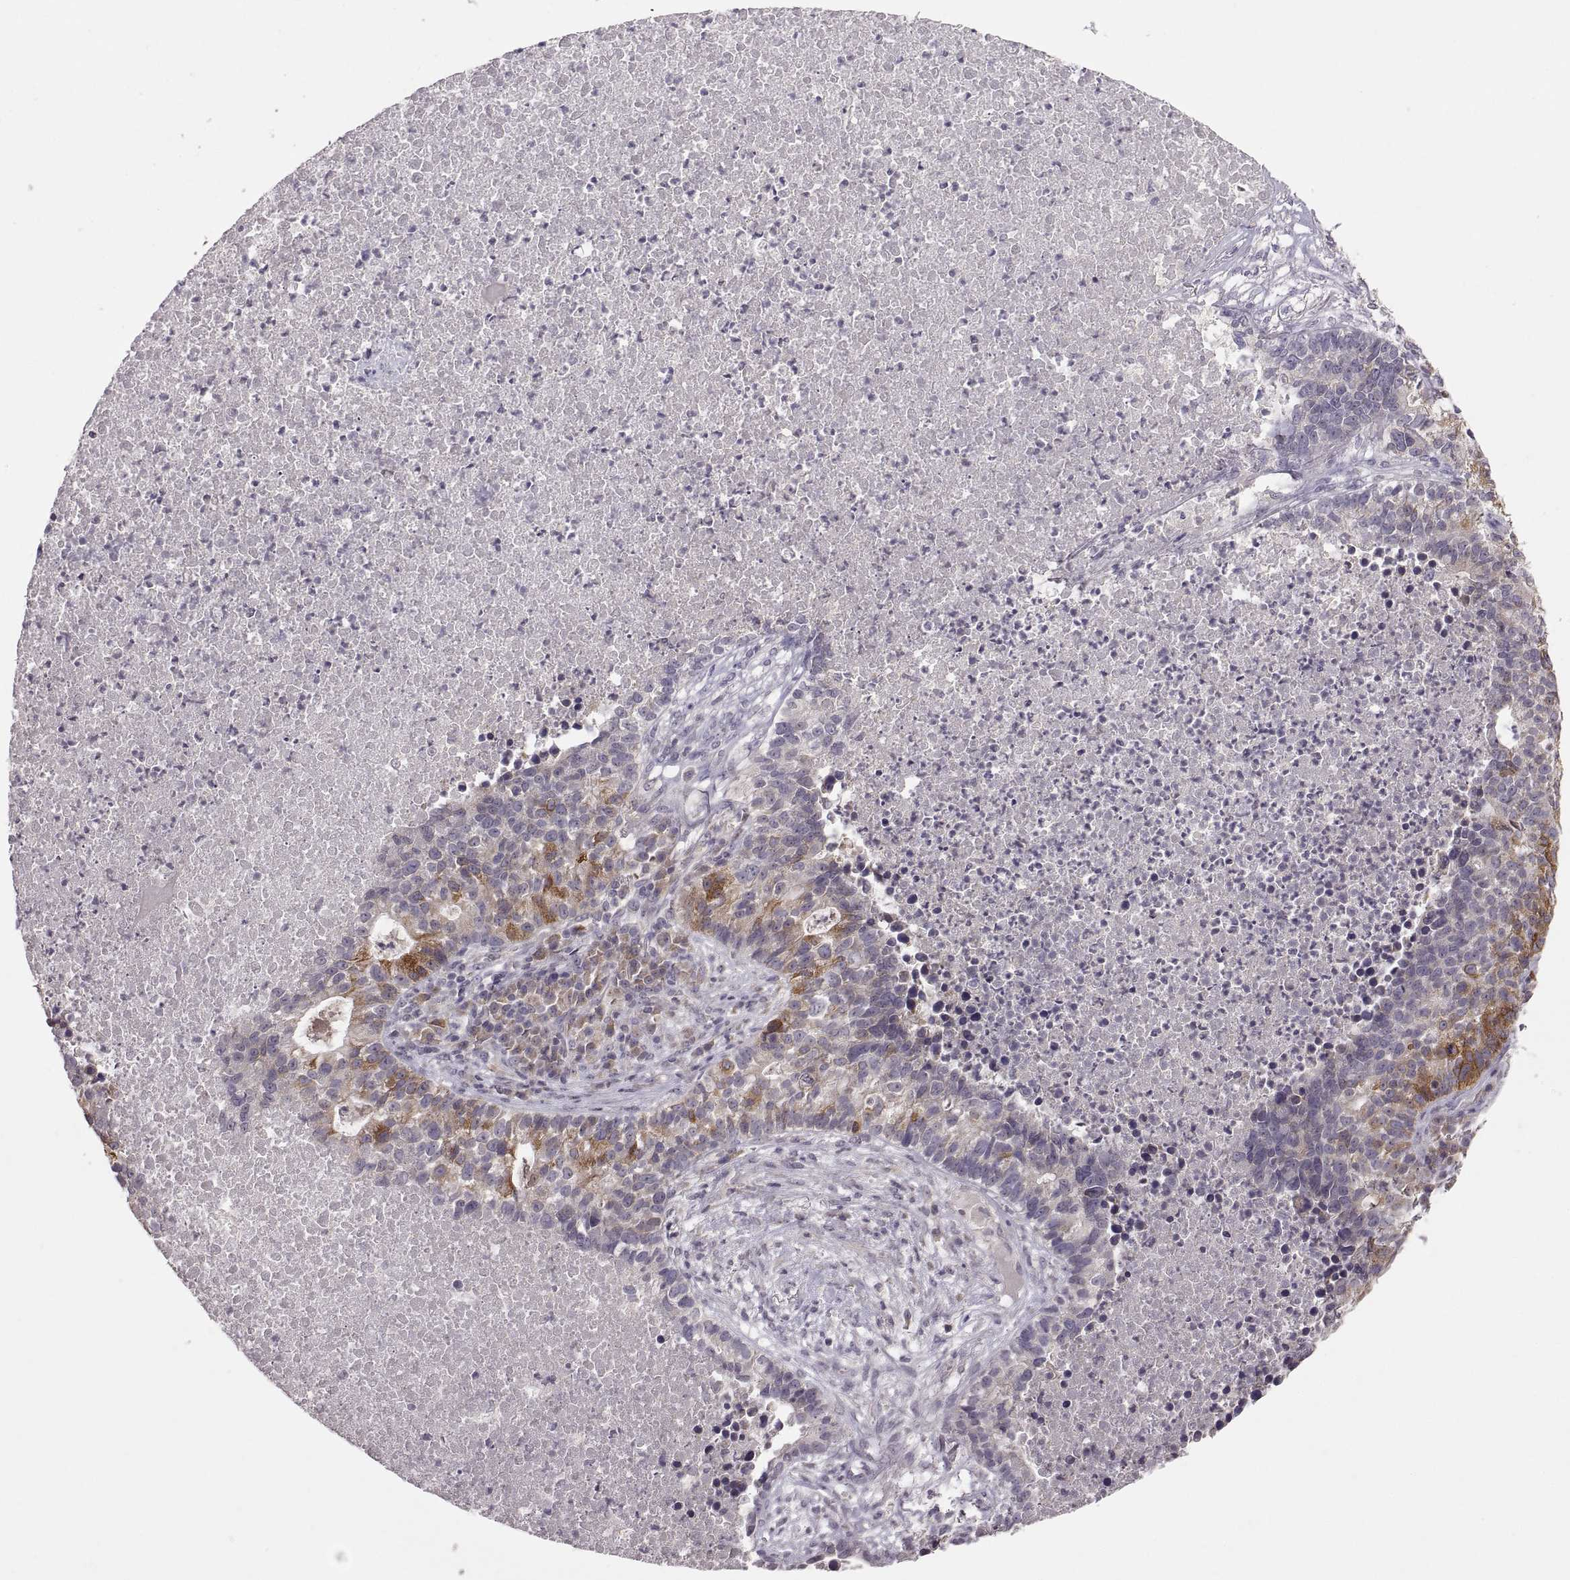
{"staining": {"intensity": "strong", "quantity": "<25%", "location": "cytoplasmic/membranous"}, "tissue": "lung cancer", "cell_type": "Tumor cells", "image_type": "cancer", "snomed": [{"axis": "morphology", "description": "Adenocarcinoma, NOS"}, {"axis": "topography", "description": "Lung"}], "caption": "Strong cytoplasmic/membranous protein expression is seen in approximately <25% of tumor cells in lung cancer (adenocarcinoma).", "gene": "HMGCR", "patient": {"sex": "male", "age": 57}}